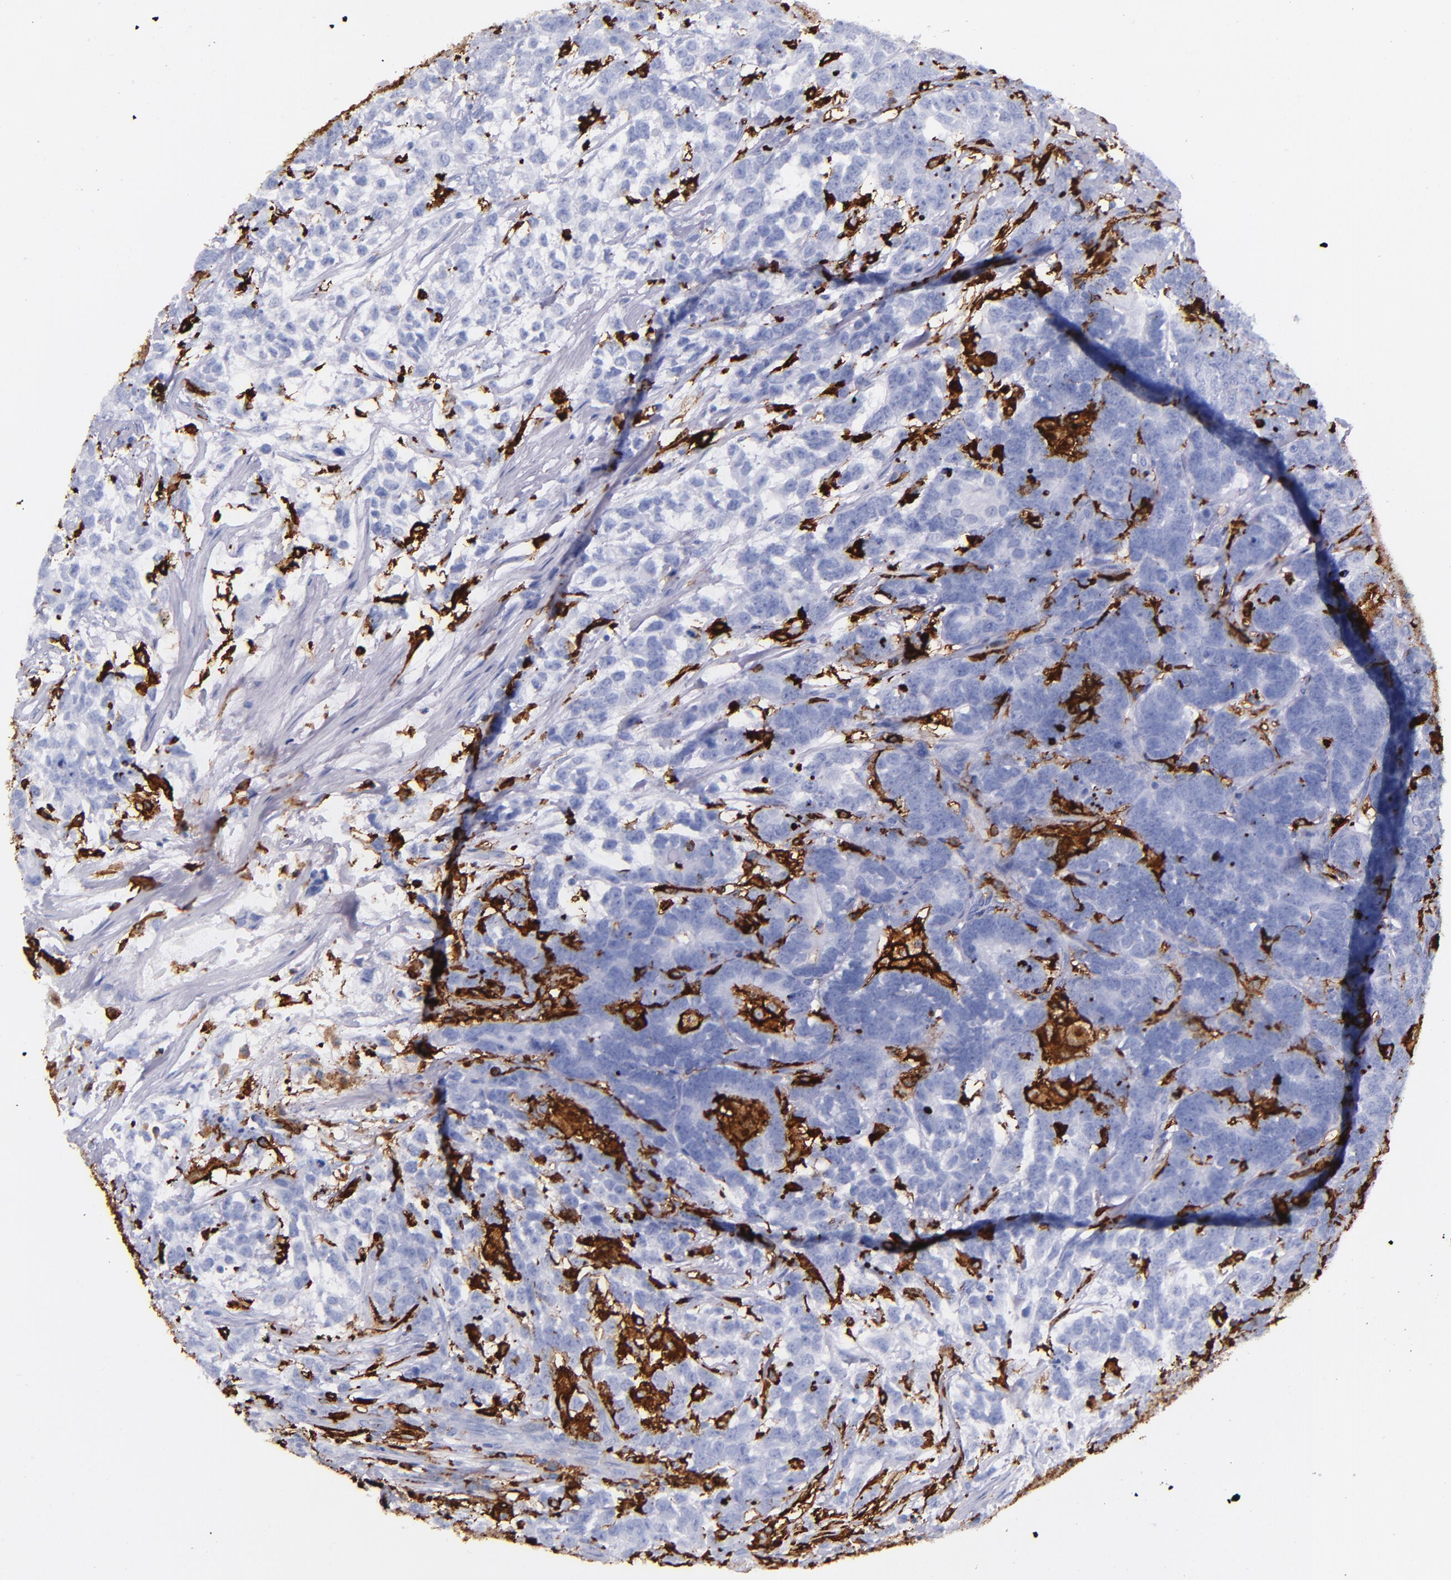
{"staining": {"intensity": "negative", "quantity": "none", "location": "none"}, "tissue": "testis cancer", "cell_type": "Tumor cells", "image_type": "cancer", "snomed": [{"axis": "morphology", "description": "Carcinoma, Embryonal, NOS"}, {"axis": "topography", "description": "Testis"}], "caption": "High power microscopy image of an immunohistochemistry (IHC) histopathology image of testis embryonal carcinoma, revealing no significant positivity in tumor cells. (DAB (3,3'-diaminobenzidine) IHC visualized using brightfield microscopy, high magnification).", "gene": "HLA-DRA", "patient": {"sex": "male", "age": 26}}